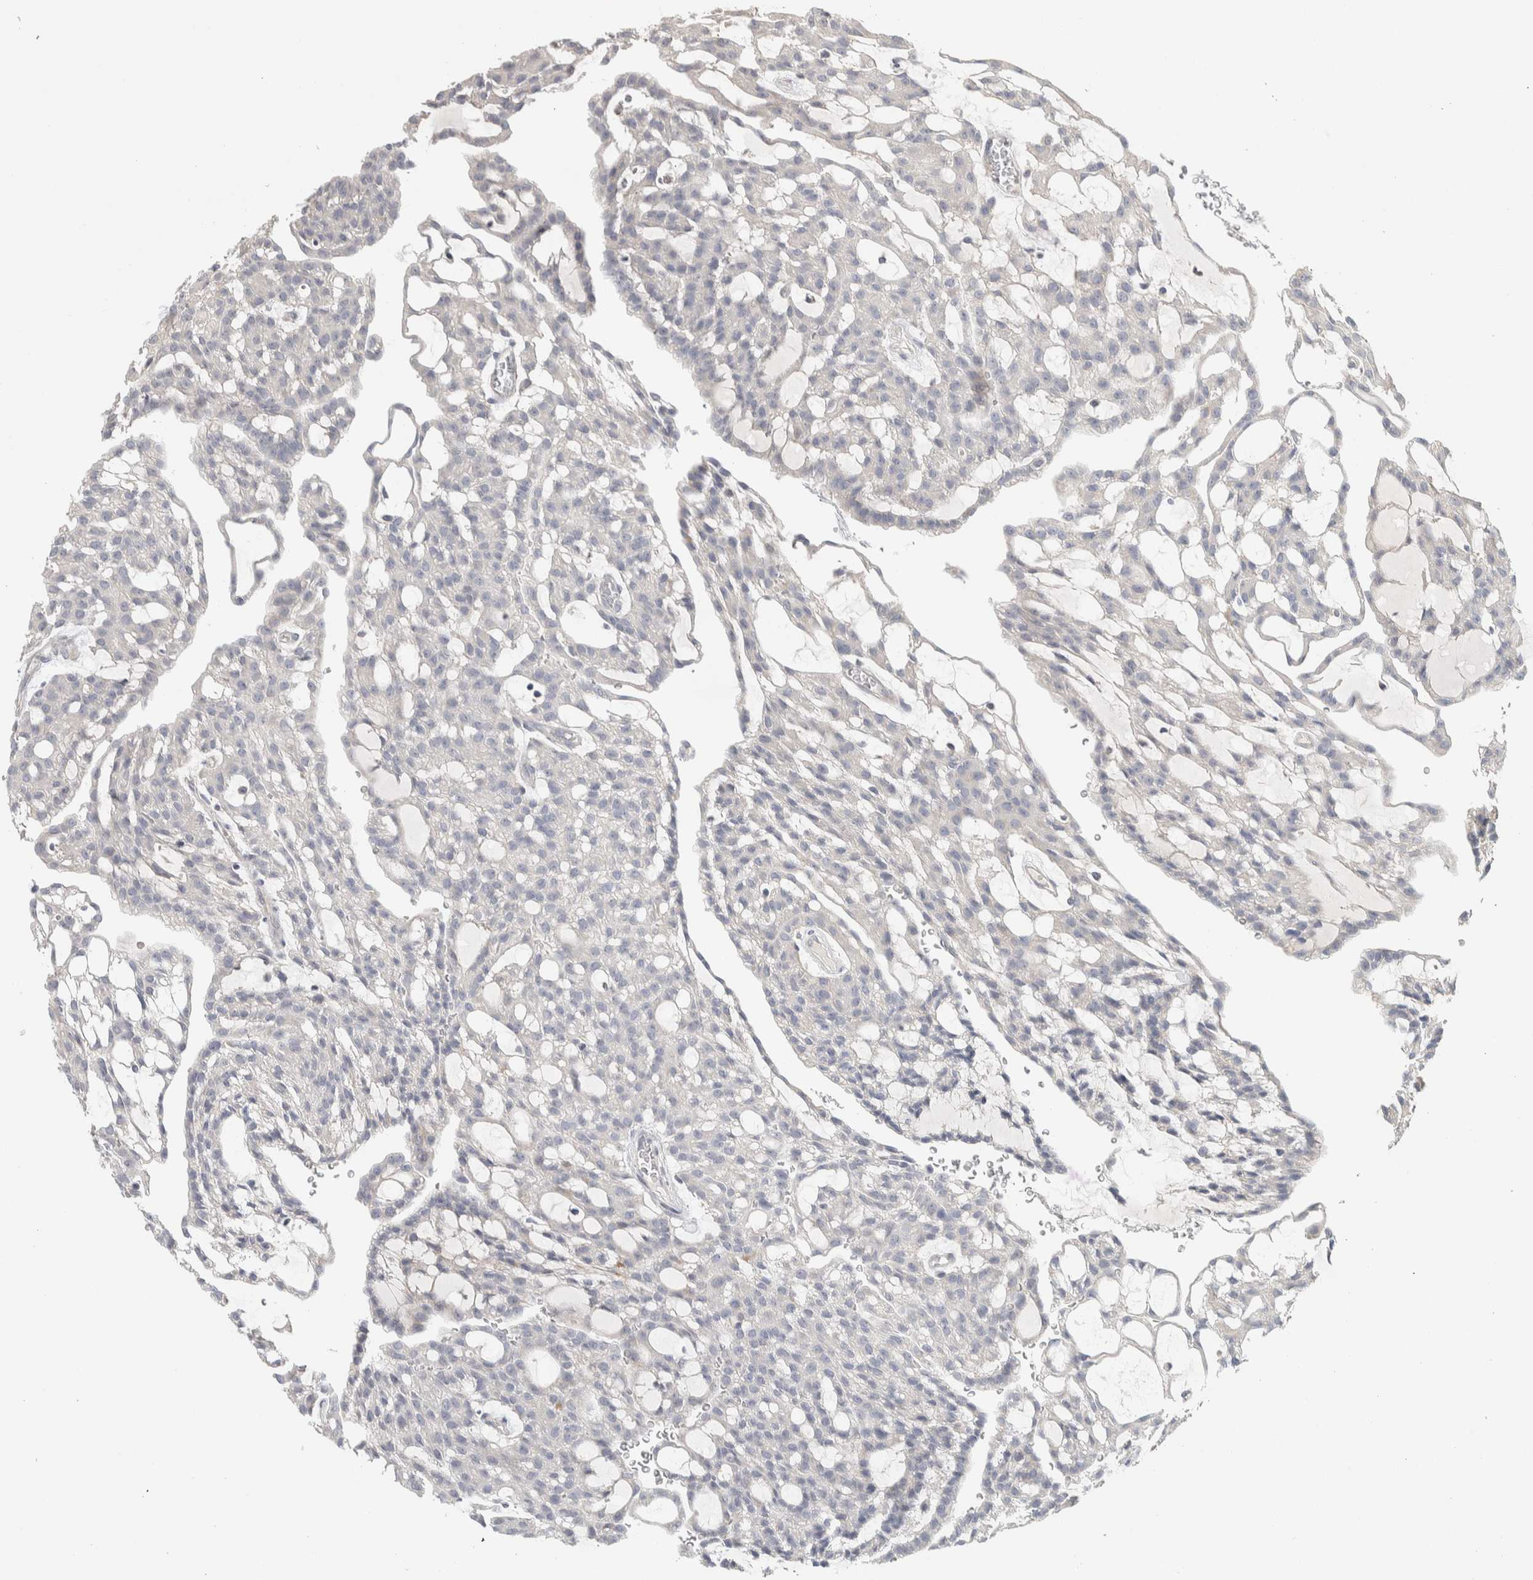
{"staining": {"intensity": "negative", "quantity": "none", "location": "none"}, "tissue": "renal cancer", "cell_type": "Tumor cells", "image_type": "cancer", "snomed": [{"axis": "morphology", "description": "Adenocarcinoma, NOS"}, {"axis": "topography", "description": "Kidney"}], "caption": "A high-resolution photomicrograph shows immunohistochemistry (IHC) staining of renal adenocarcinoma, which demonstrates no significant positivity in tumor cells.", "gene": "DCXR", "patient": {"sex": "male", "age": 63}}